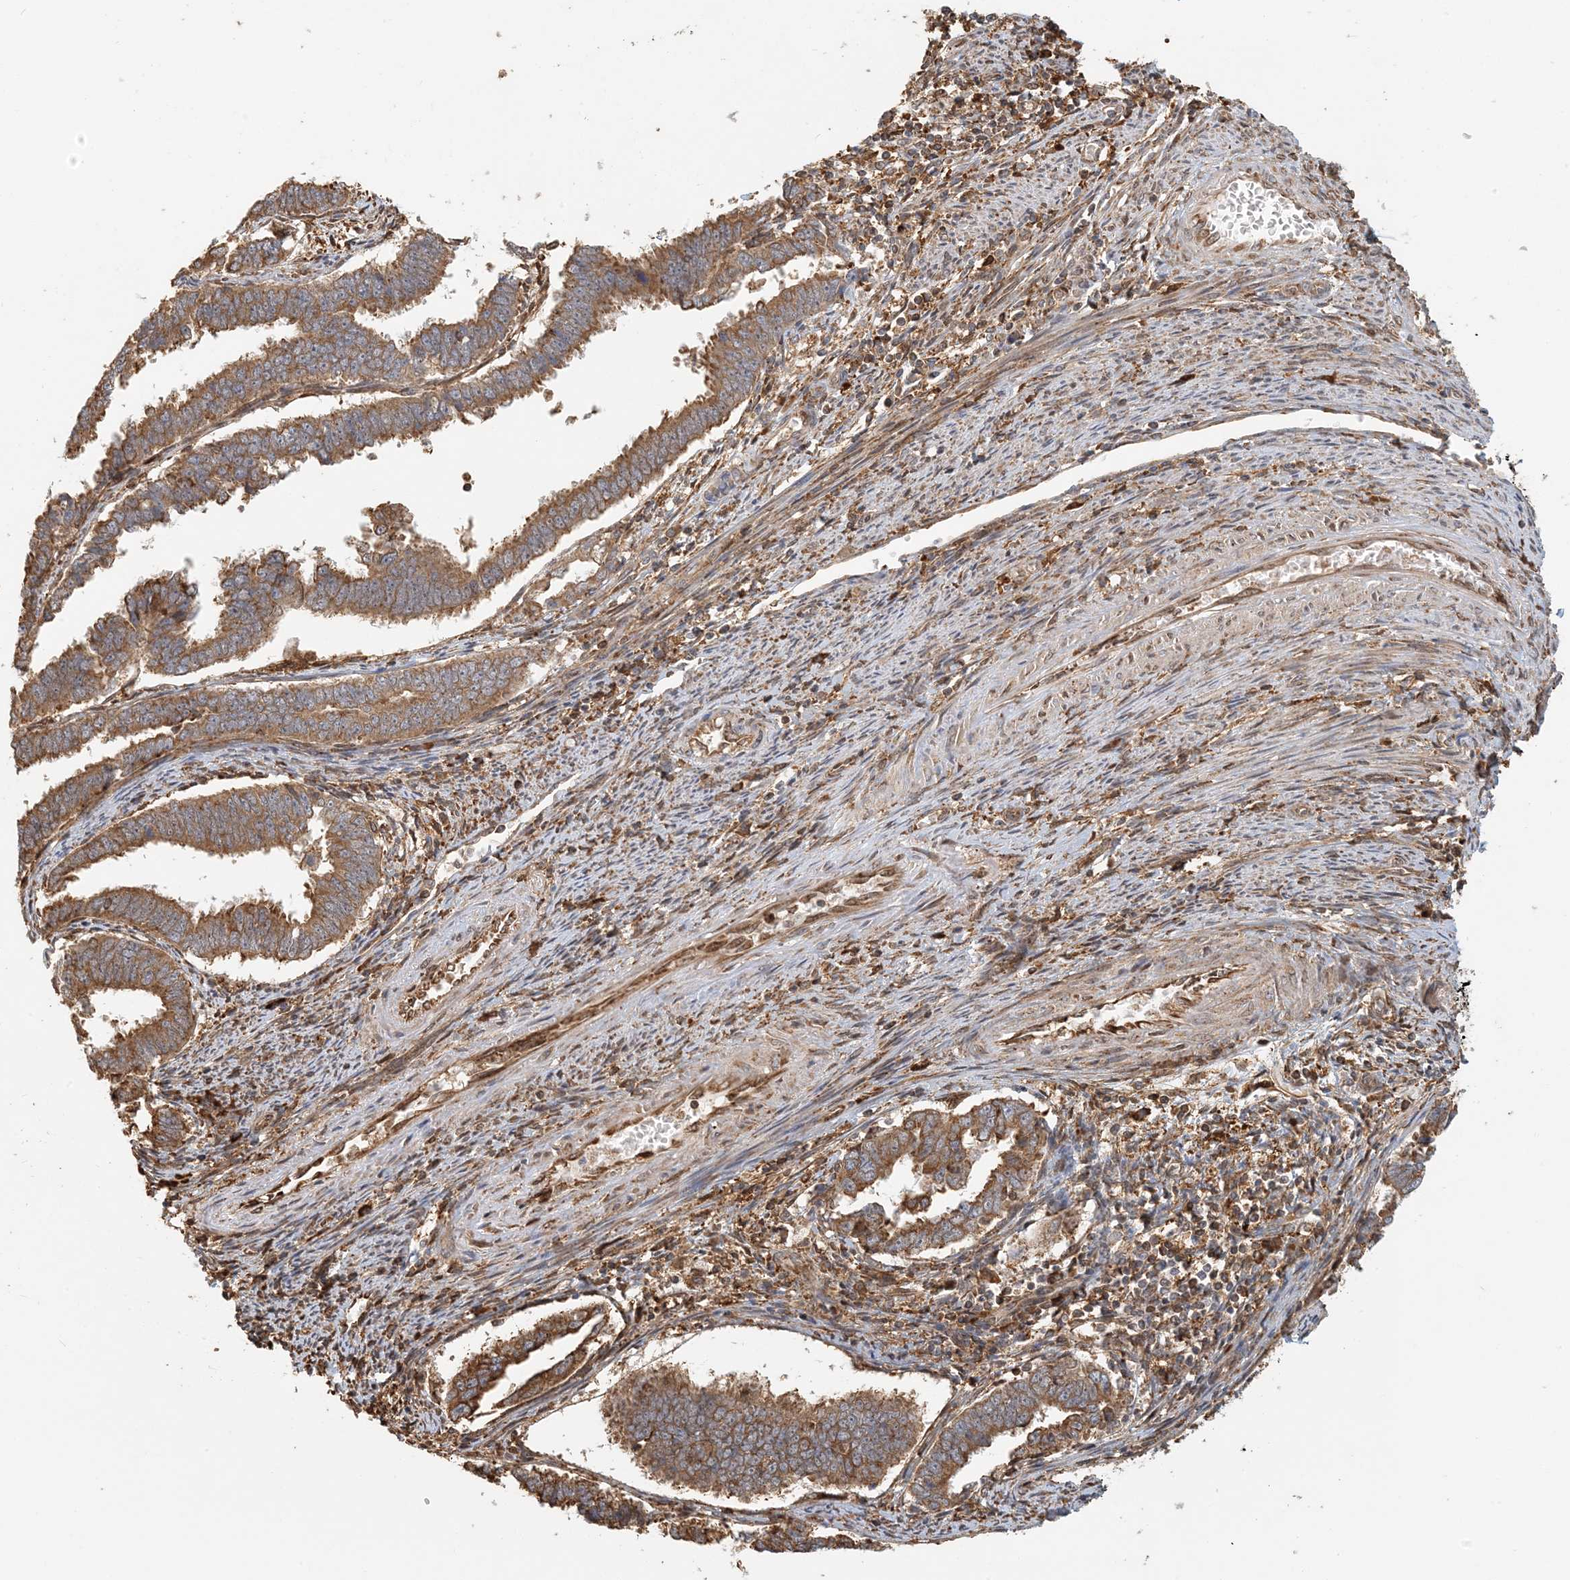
{"staining": {"intensity": "moderate", "quantity": ">75%", "location": "cytoplasmic/membranous"}, "tissue": "endometrial cancer", "cell_type": "Tumor cells", "image_type": "cancer", "snomed": [{"axis": "morphology", "description": "Adenocarcinoma, NOS"}, {"axis": "topography", "description": "Endometrium"}], "caption": "Human endometrial cancer stained for a protein (brown) reveals moderate cytoplasmic/membranous positive staining in about >75% of tumor cells.", "gene": "HNMT", "patient": {"sex": "female", "age": 75}}